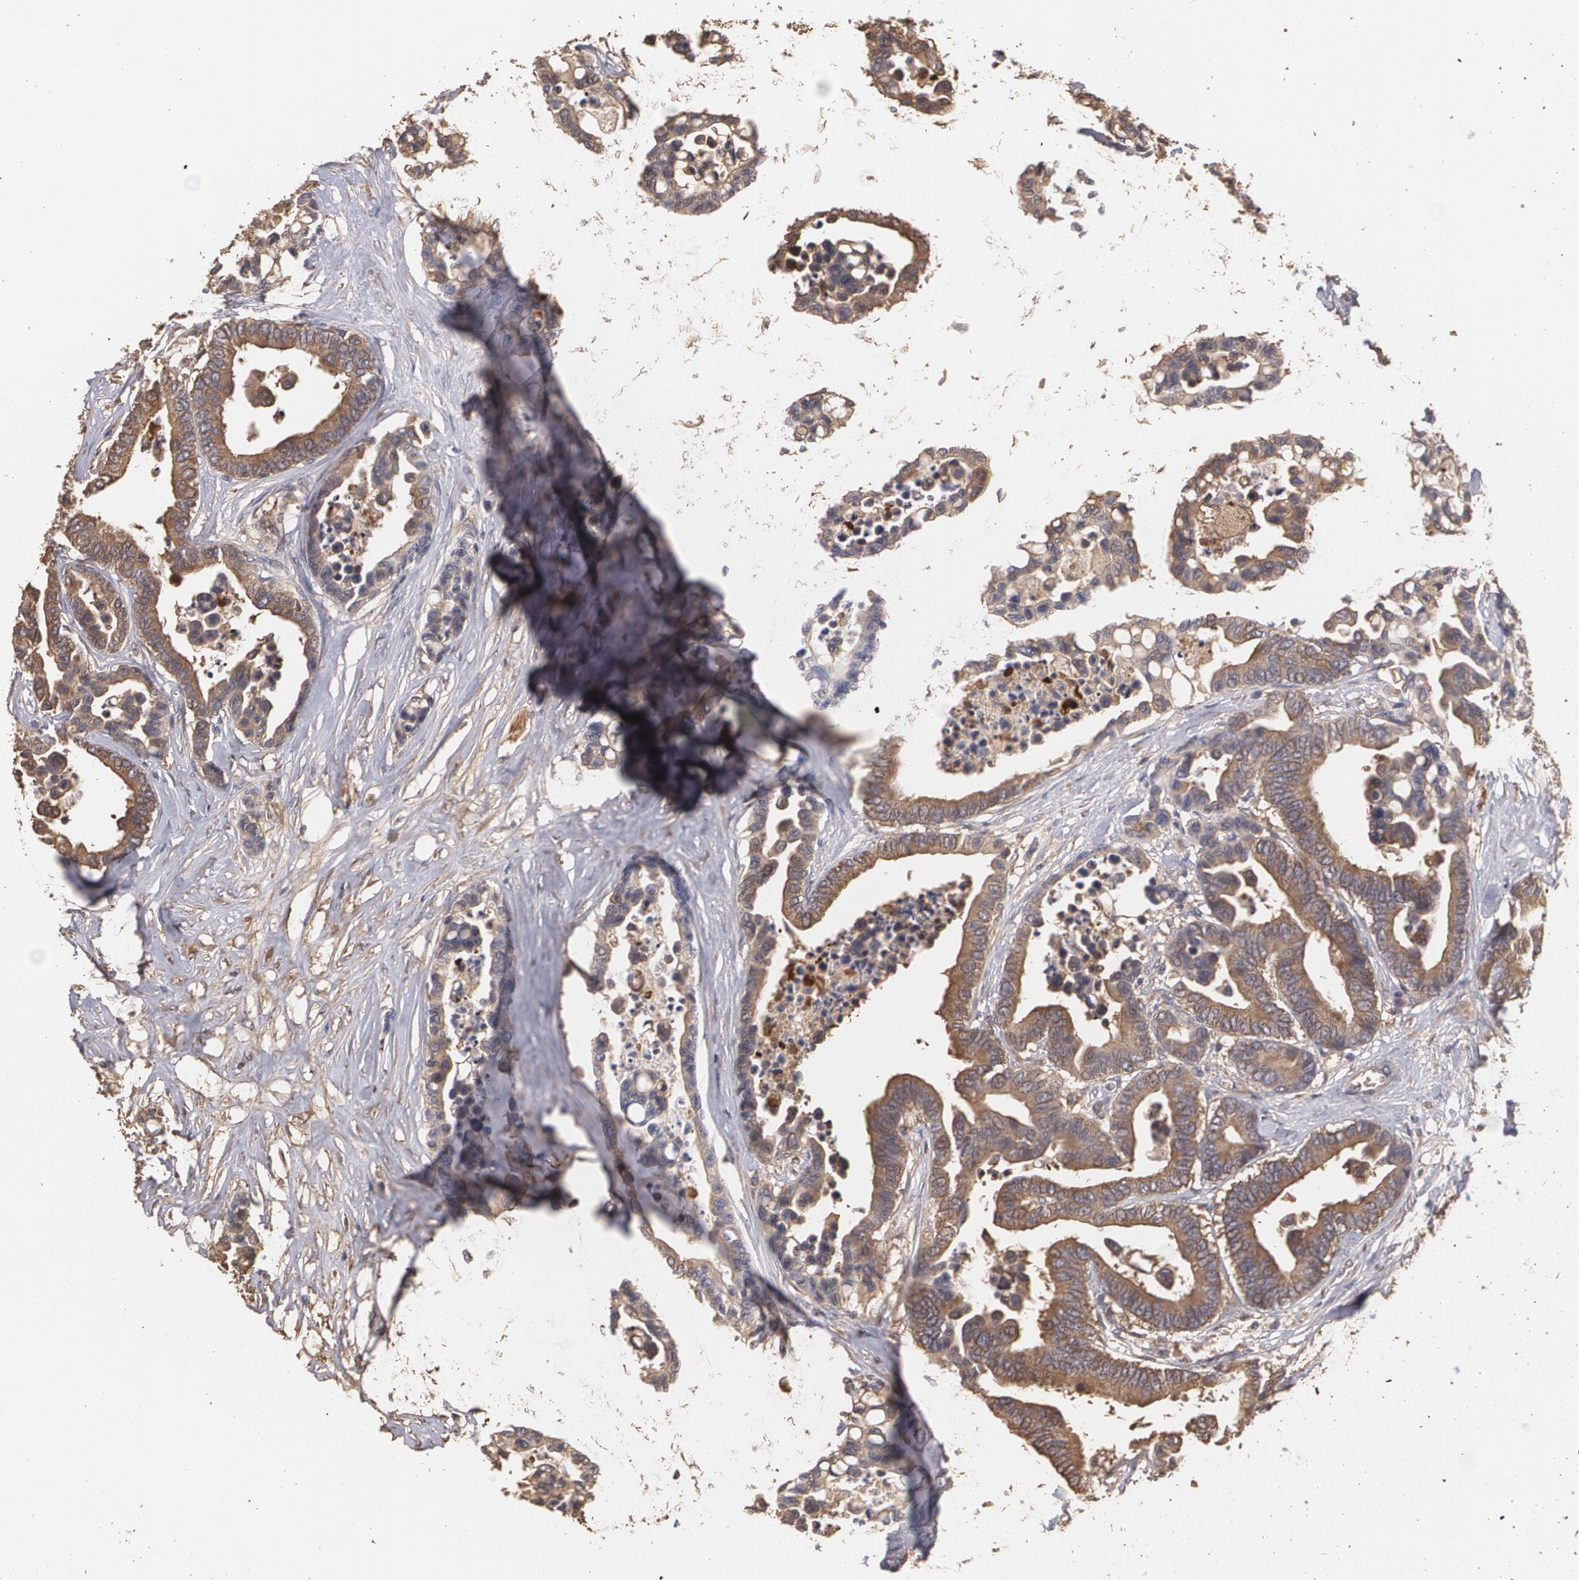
{"staining": {"intensity": "moderate", "quantity": ">75%", "location": "cytoplasmic/membranous"}, "tissue": "colorectal cancer", "cell_type": "Tumor cells", "image_type": "cancer", "snomed": [{"axis": "morphology", "description": "Adenocarcinoma, NOS"}, {"axis": "topography", "description": "Colon"}], "caption": "This micrograph reveals IHC staining of human adenocarcinoma (colorectal), with medium moderate cytoplasmic/membranous expression in approximately >75% of tumor cells.", "gene": "PON1", "patient": {"sex": "male", "age": 82}}